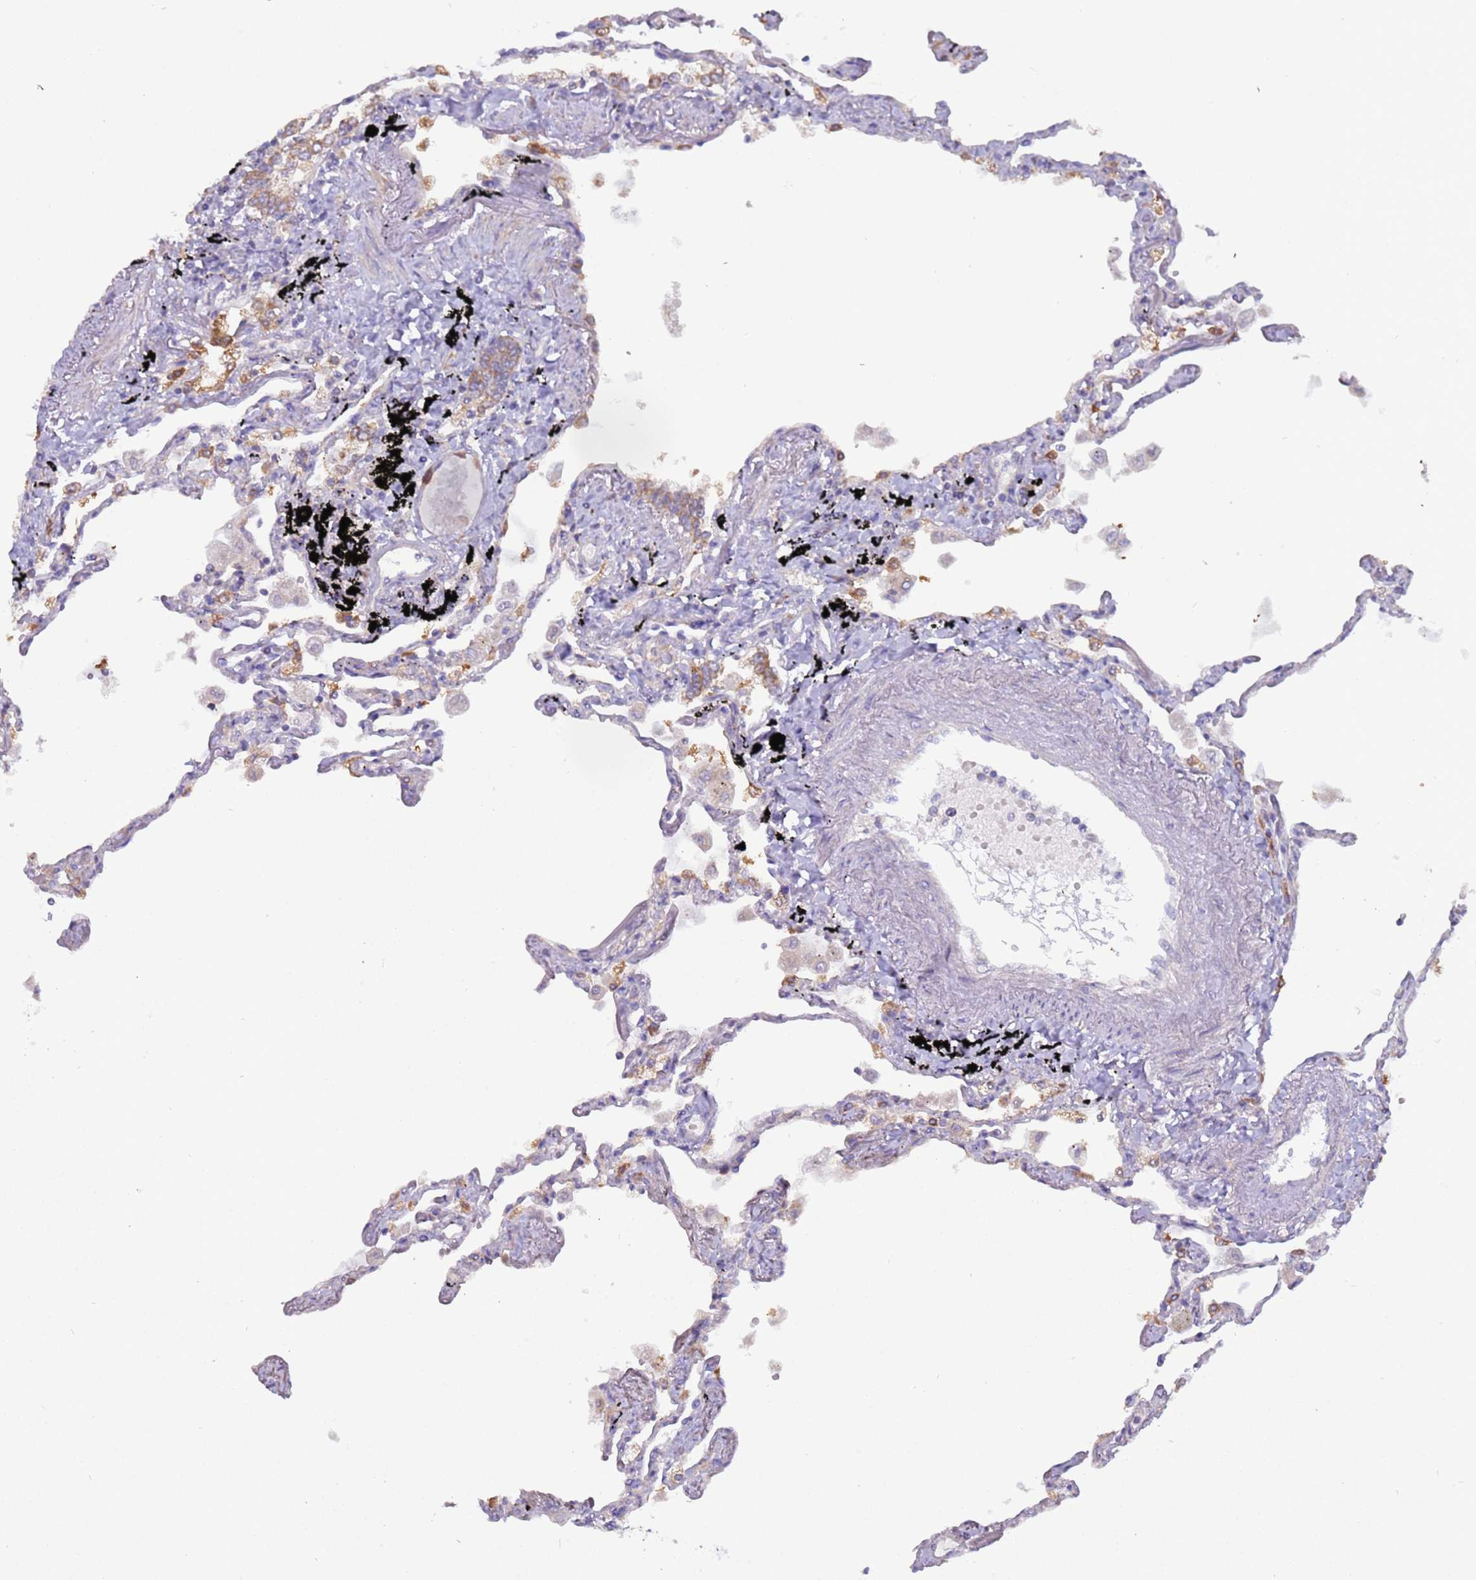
{"staining": {"intensity": "moderate", "quantity": "25%-75%", "location": "cytoplasmic/membranous"}, "tissue": "lung", "cell_type": "Alveolar cells", "image_type": "normal", "snomed": [{"axis": "morphology", "description": "Normal tissue, NOS"}, {"axis": "topography", "description": "Lung"}], "caption": "Moderate cytoplasmic/membranous positivity is appreciated in about 25%-75% of alveolar cells in unremarkable lung. The protein of interest is shown in brown color, while the nuclei are stained blue.", "gene": "UQCRQ", "patient": {"sex": "female", "age": 67}}